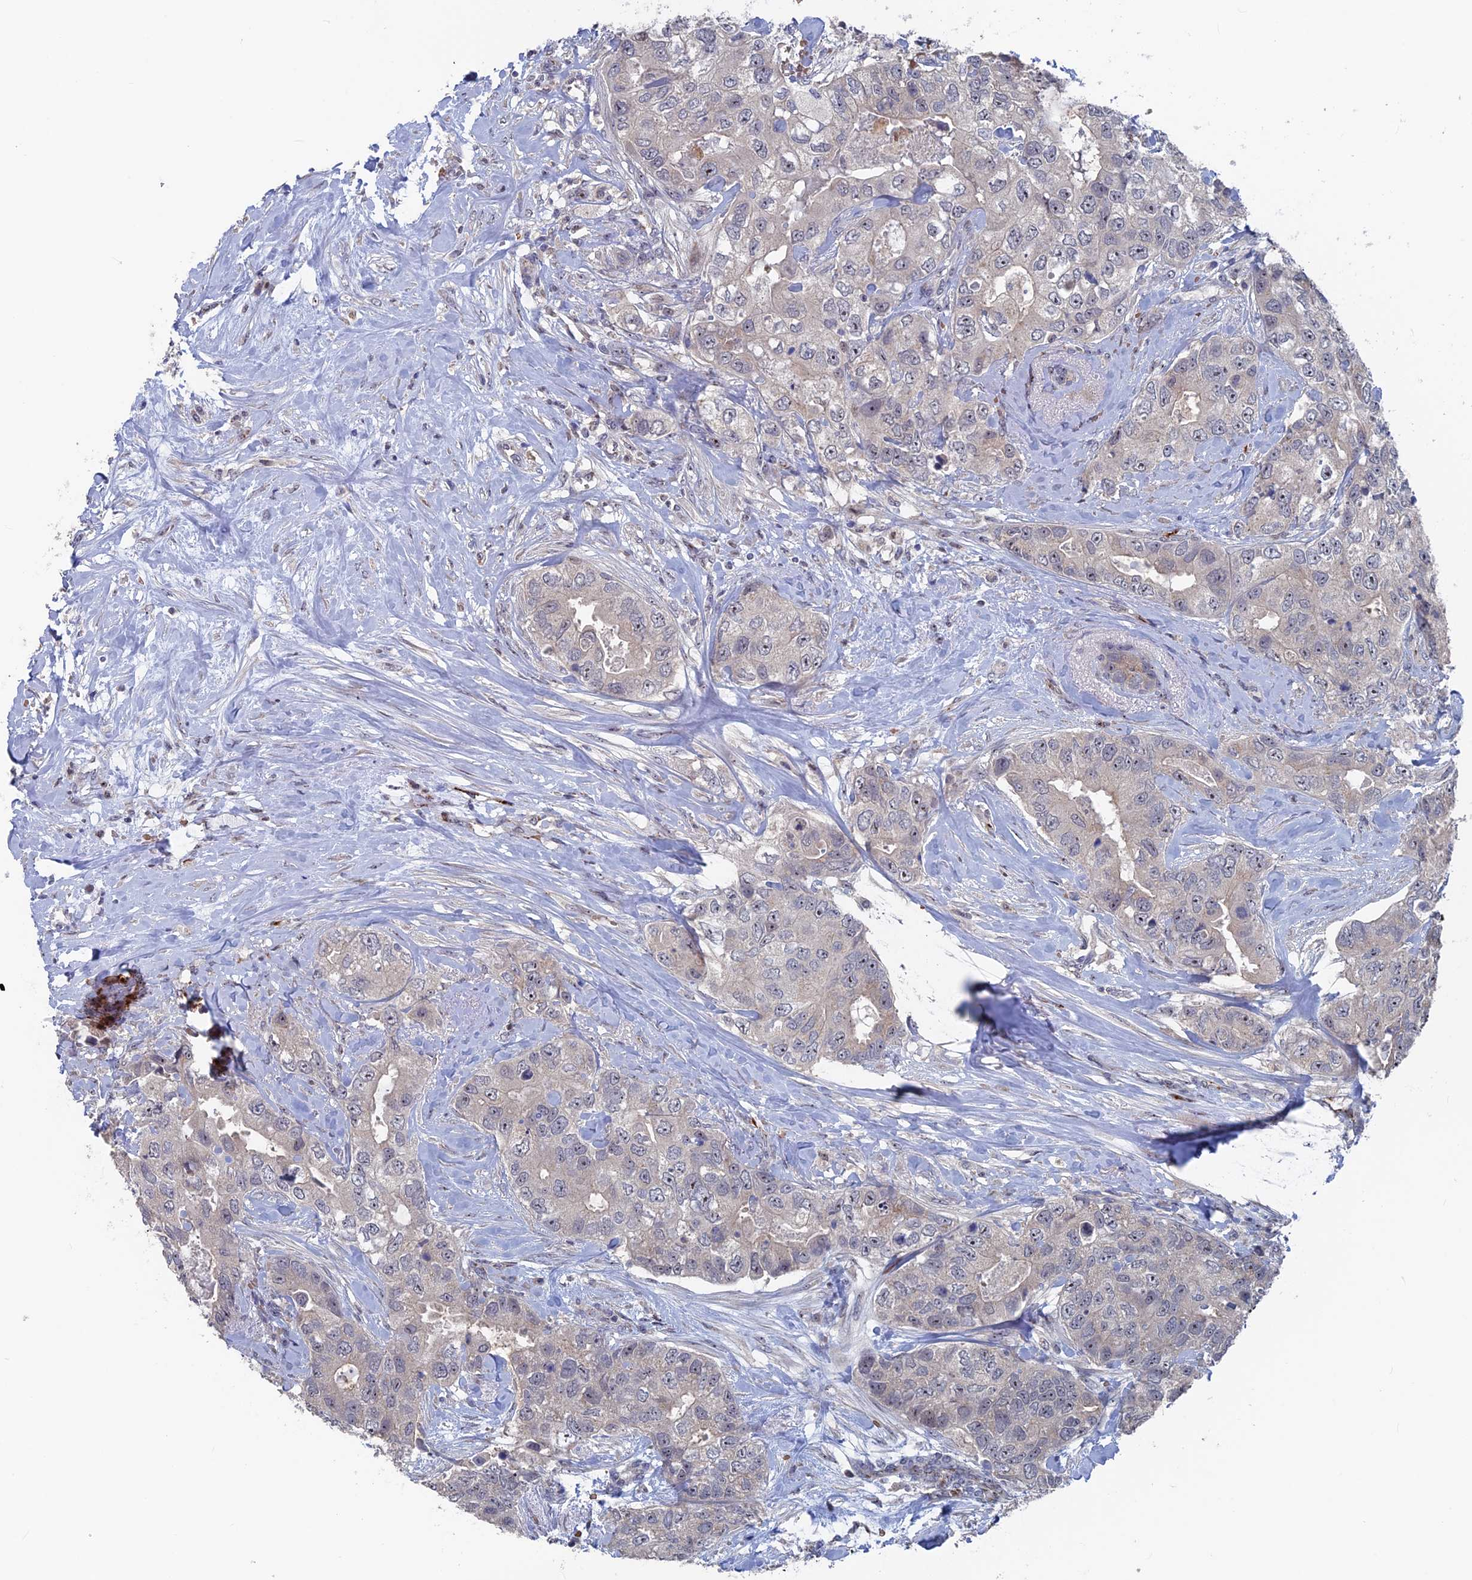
{"staining": {"intensity": "weak", "quantity": "<25%", "location": "cytoplasmic/membranous"}, "tissue": "breast cancer", "cell_type": "Tumor cells", "image_type": "cancer", "snomed": [{"axis": "morphology", "description": "Duct carcinoma"}, {"axis": "topography", "description": "Breast"}], "caption": "Immunohistochemical staining of human breast cancer demonstrates no significant staining in tumor cells. The staining is performed using DAB brown chromogen with nuclei counter-stained in using hematoxylin.", "gene": "SH3D21", "patient": {"sex": "female", "age": 62}}